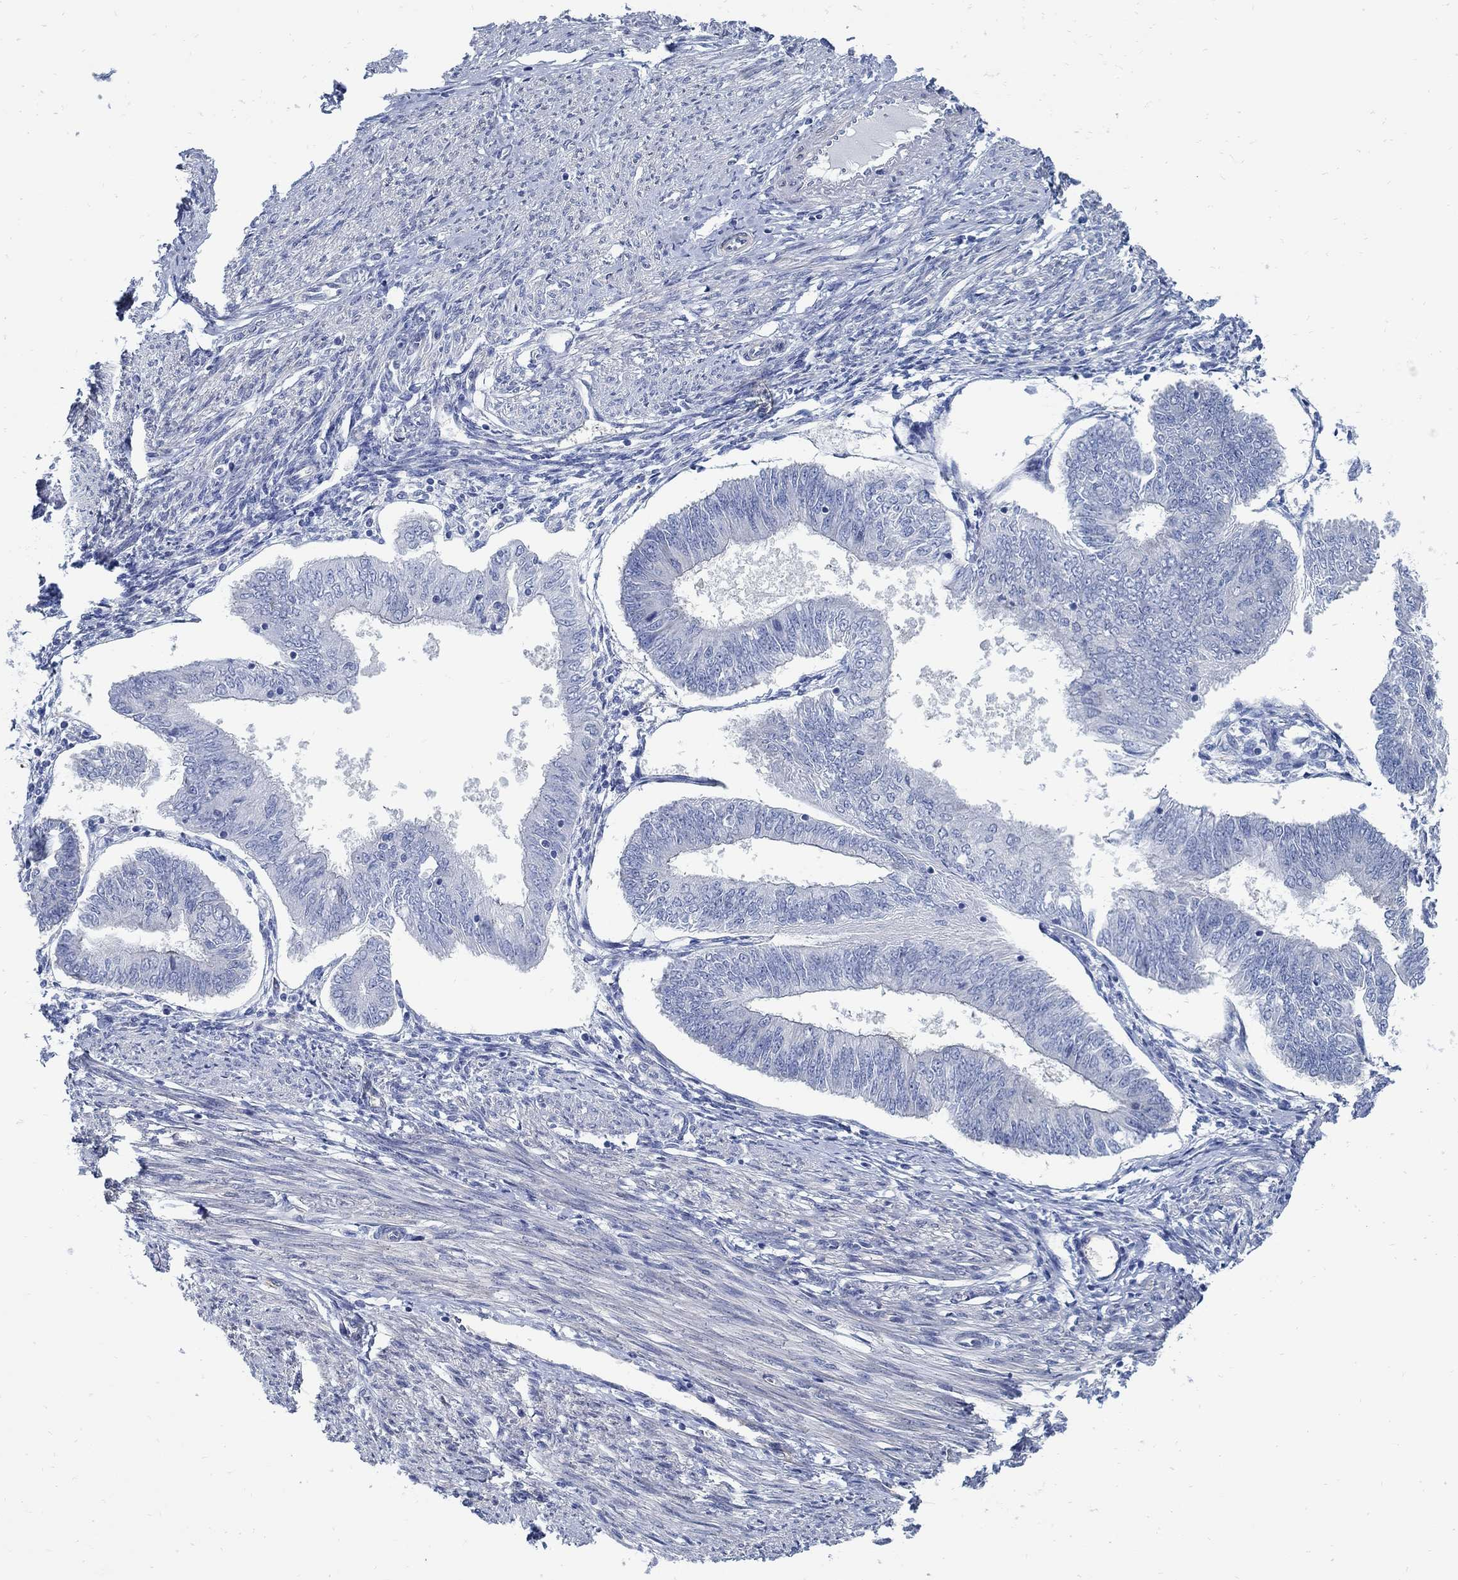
{"staining": {"intensity": "negative", "quantity": "none", "location": "none"}, "tissue": "endometrial cancer", "cell_type": "Tumor cells", "image_type": "cancer", "snomed": [{"axis": "morphology", "description": "Adenocarcinoma, NOS"}, {"axis": "topography", "description": "Endometrium"}], "caption": "Tumor cells are negative for protein expression in human endometrial adenocarcinoma.", "gene": "C15orf39", "patient": {"sex": "female", "age": 58}}